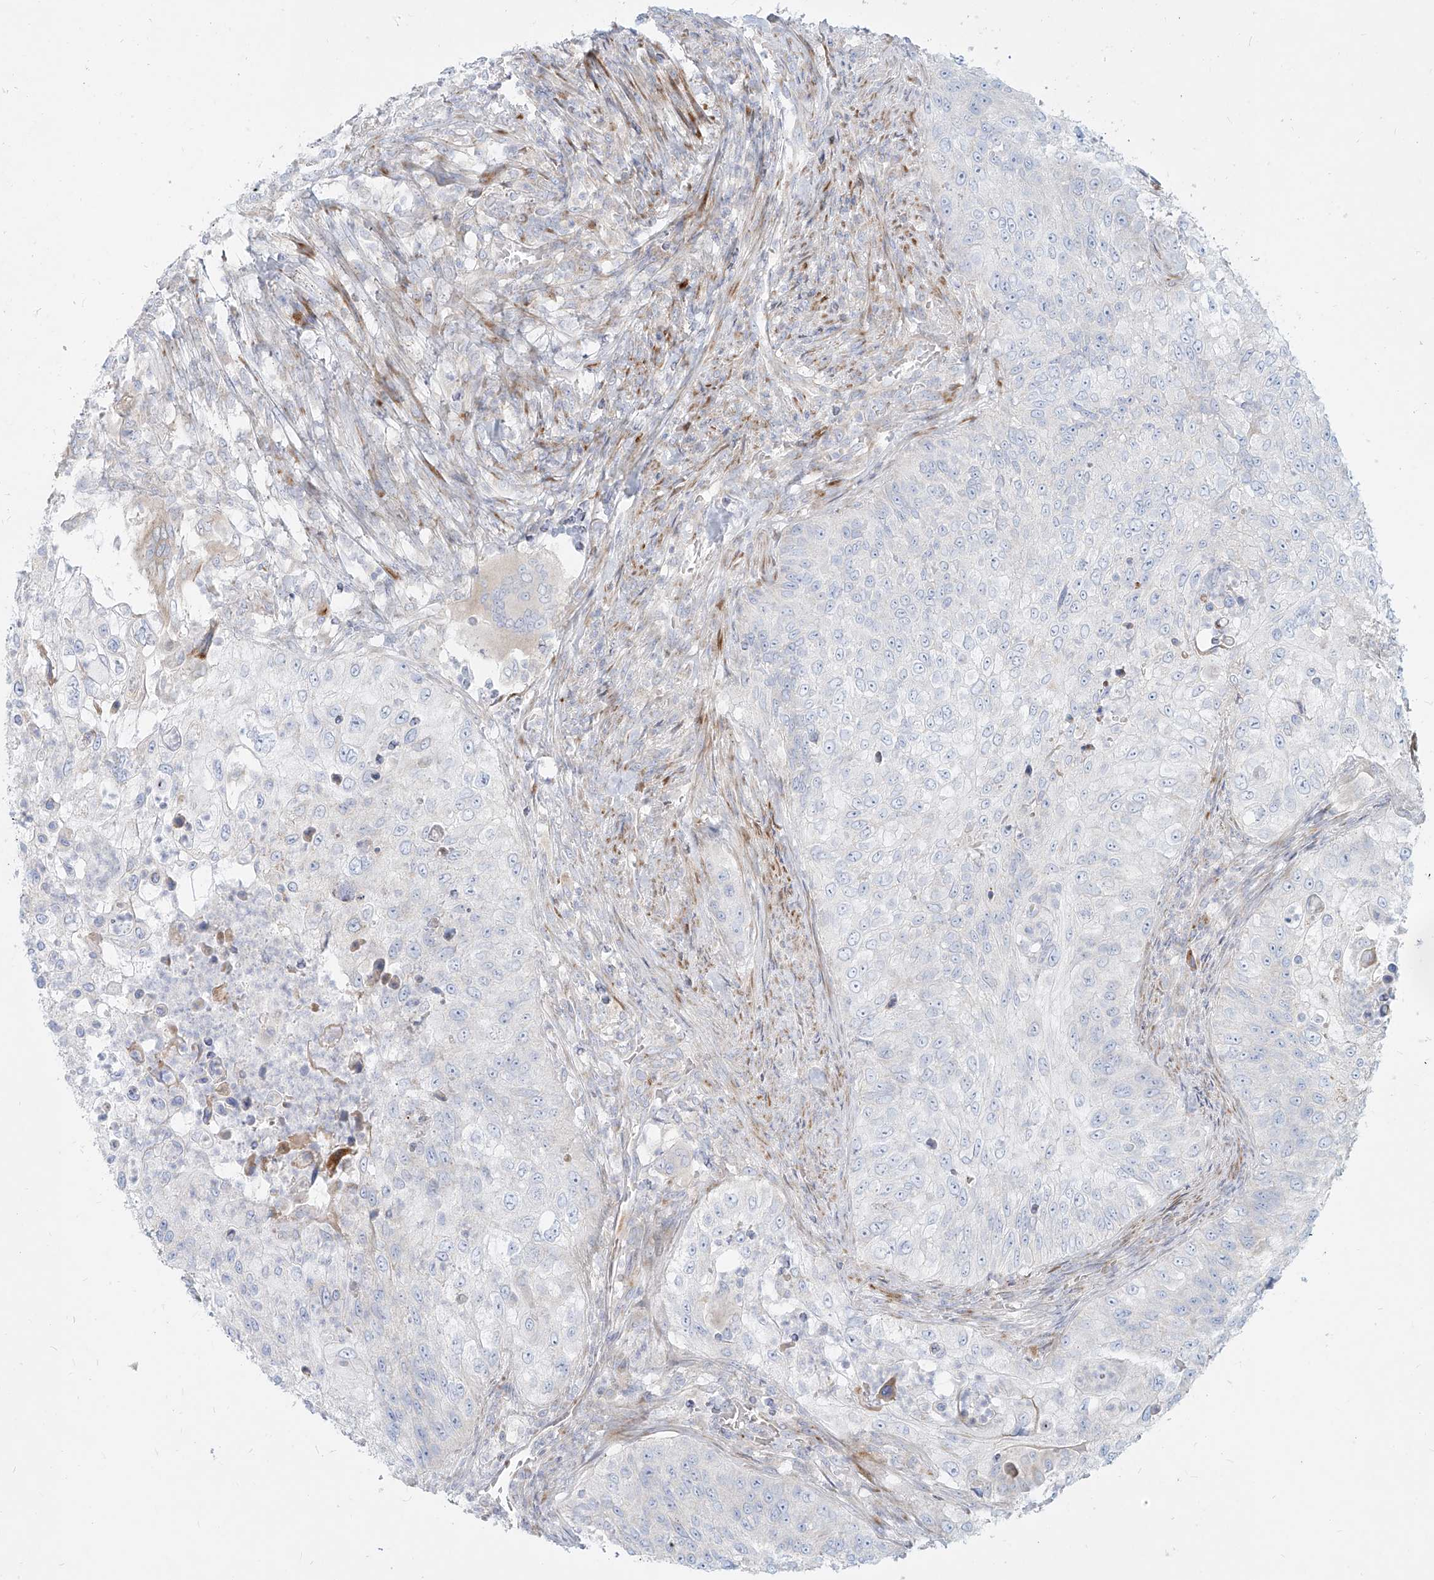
{"staining": {"intensity": "negative", "quantity": "none", "location": "none"}, "tissue": "urothelial cancer", "cell_type": "Tumor cells", "image_type": "cancer", "snomed": [{"axis": "morphology", "description": "Urothelial carcinoma, High grade"}, {"axis": "topography", "description": "Urinary bladder"}], "caption": "The photomicrograph demonstrates no significant positivity in tumor cells of urothelial cancer.", "gene": "MTX2", "patient": {"sex": "female", "age": 60}}